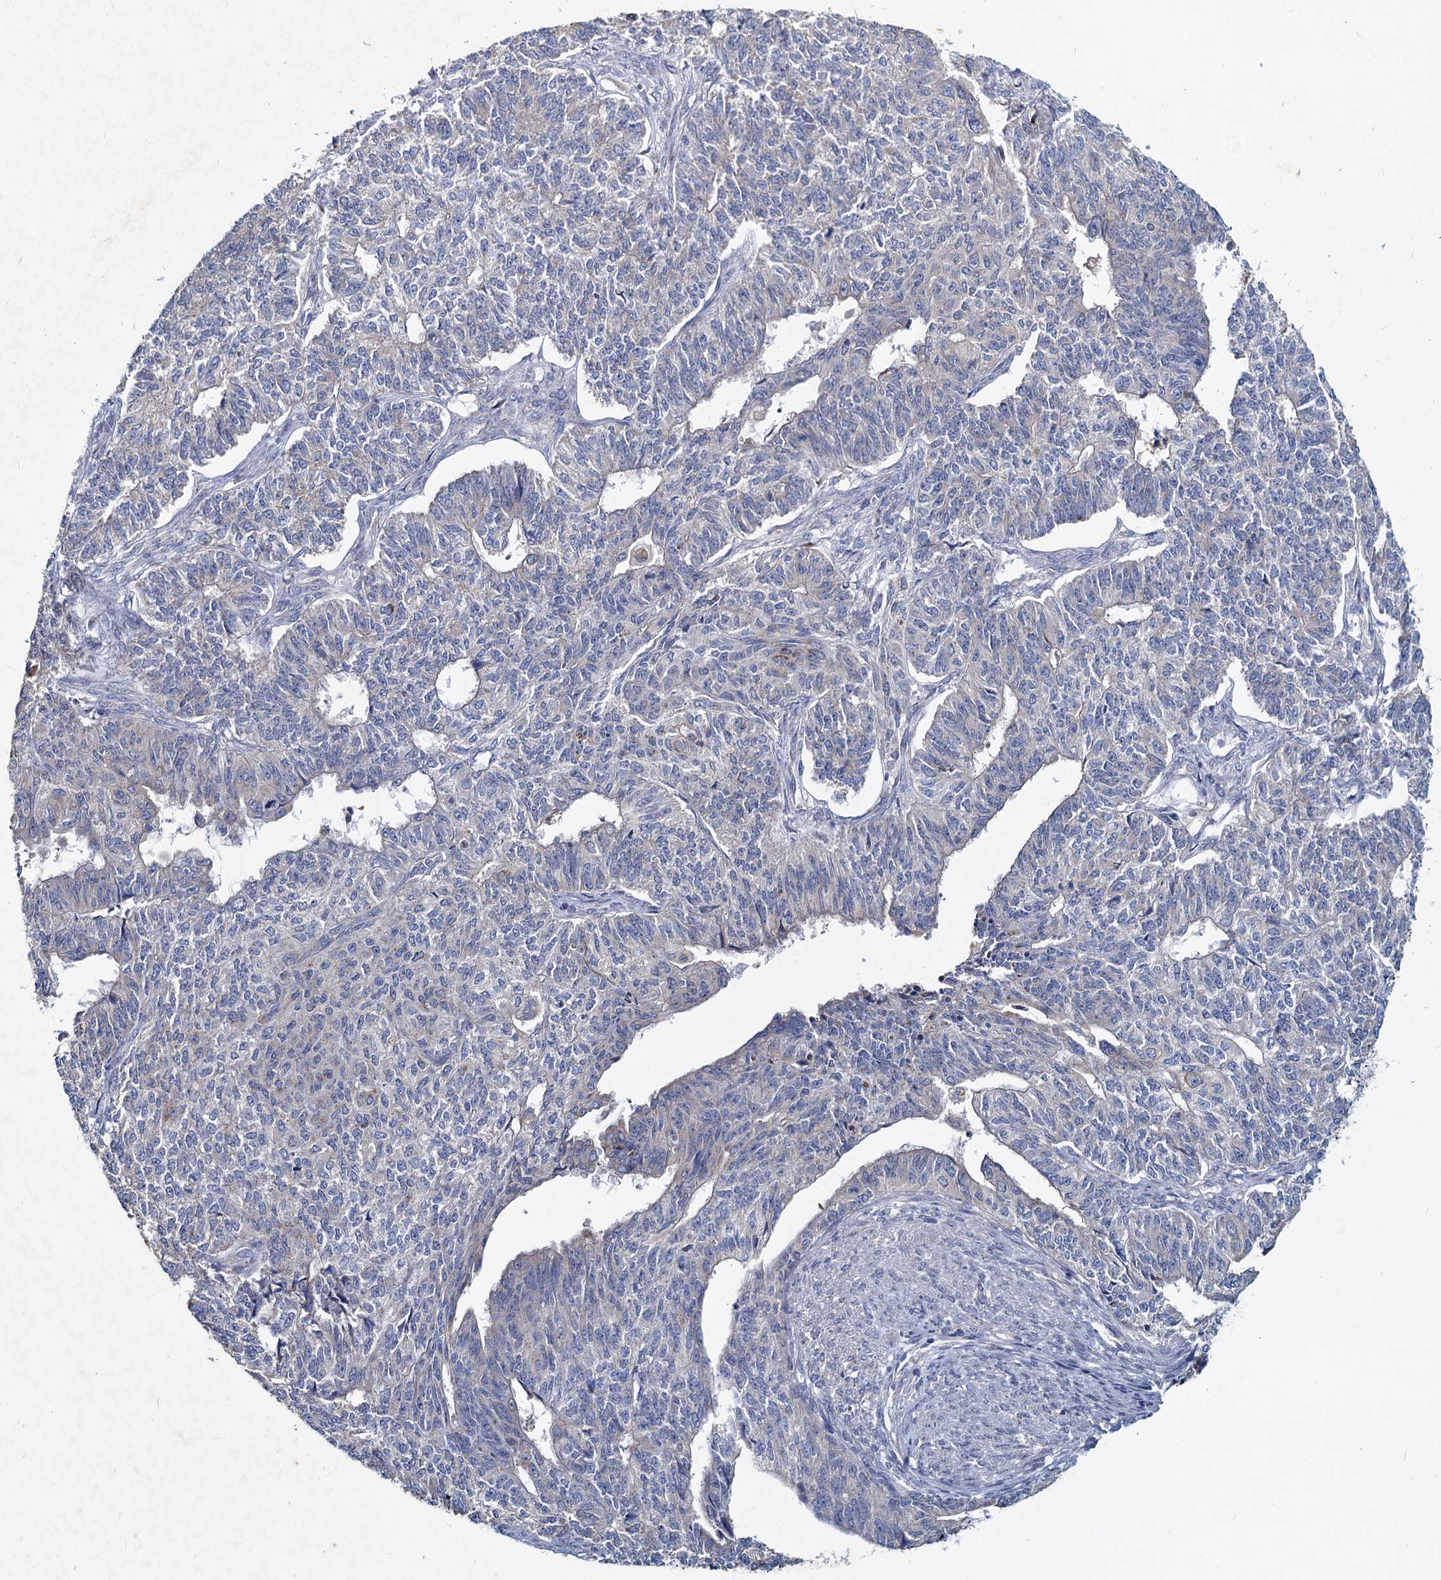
{"staining": {"intensity": "negative", "quantity": "none", "location": "none"}, "tissue": "endometrial cancer", "cell_type": "Tumor cells", "image_type": "cancer", "snomed": [{"axis": "morphology", "description": "Adenocarcinoma, NOS"}, {"axis": "topography", "description": "Endometrium"}], "caption": "DAB (3,3'-diaminobenzidine) immunohistochemical staining of human endometrial cancer (adenocarcinoma) exhibits no significant positivity in tumor cells.", "gene": "TMX2", "patient": {"sex": "female", "age": 32}}